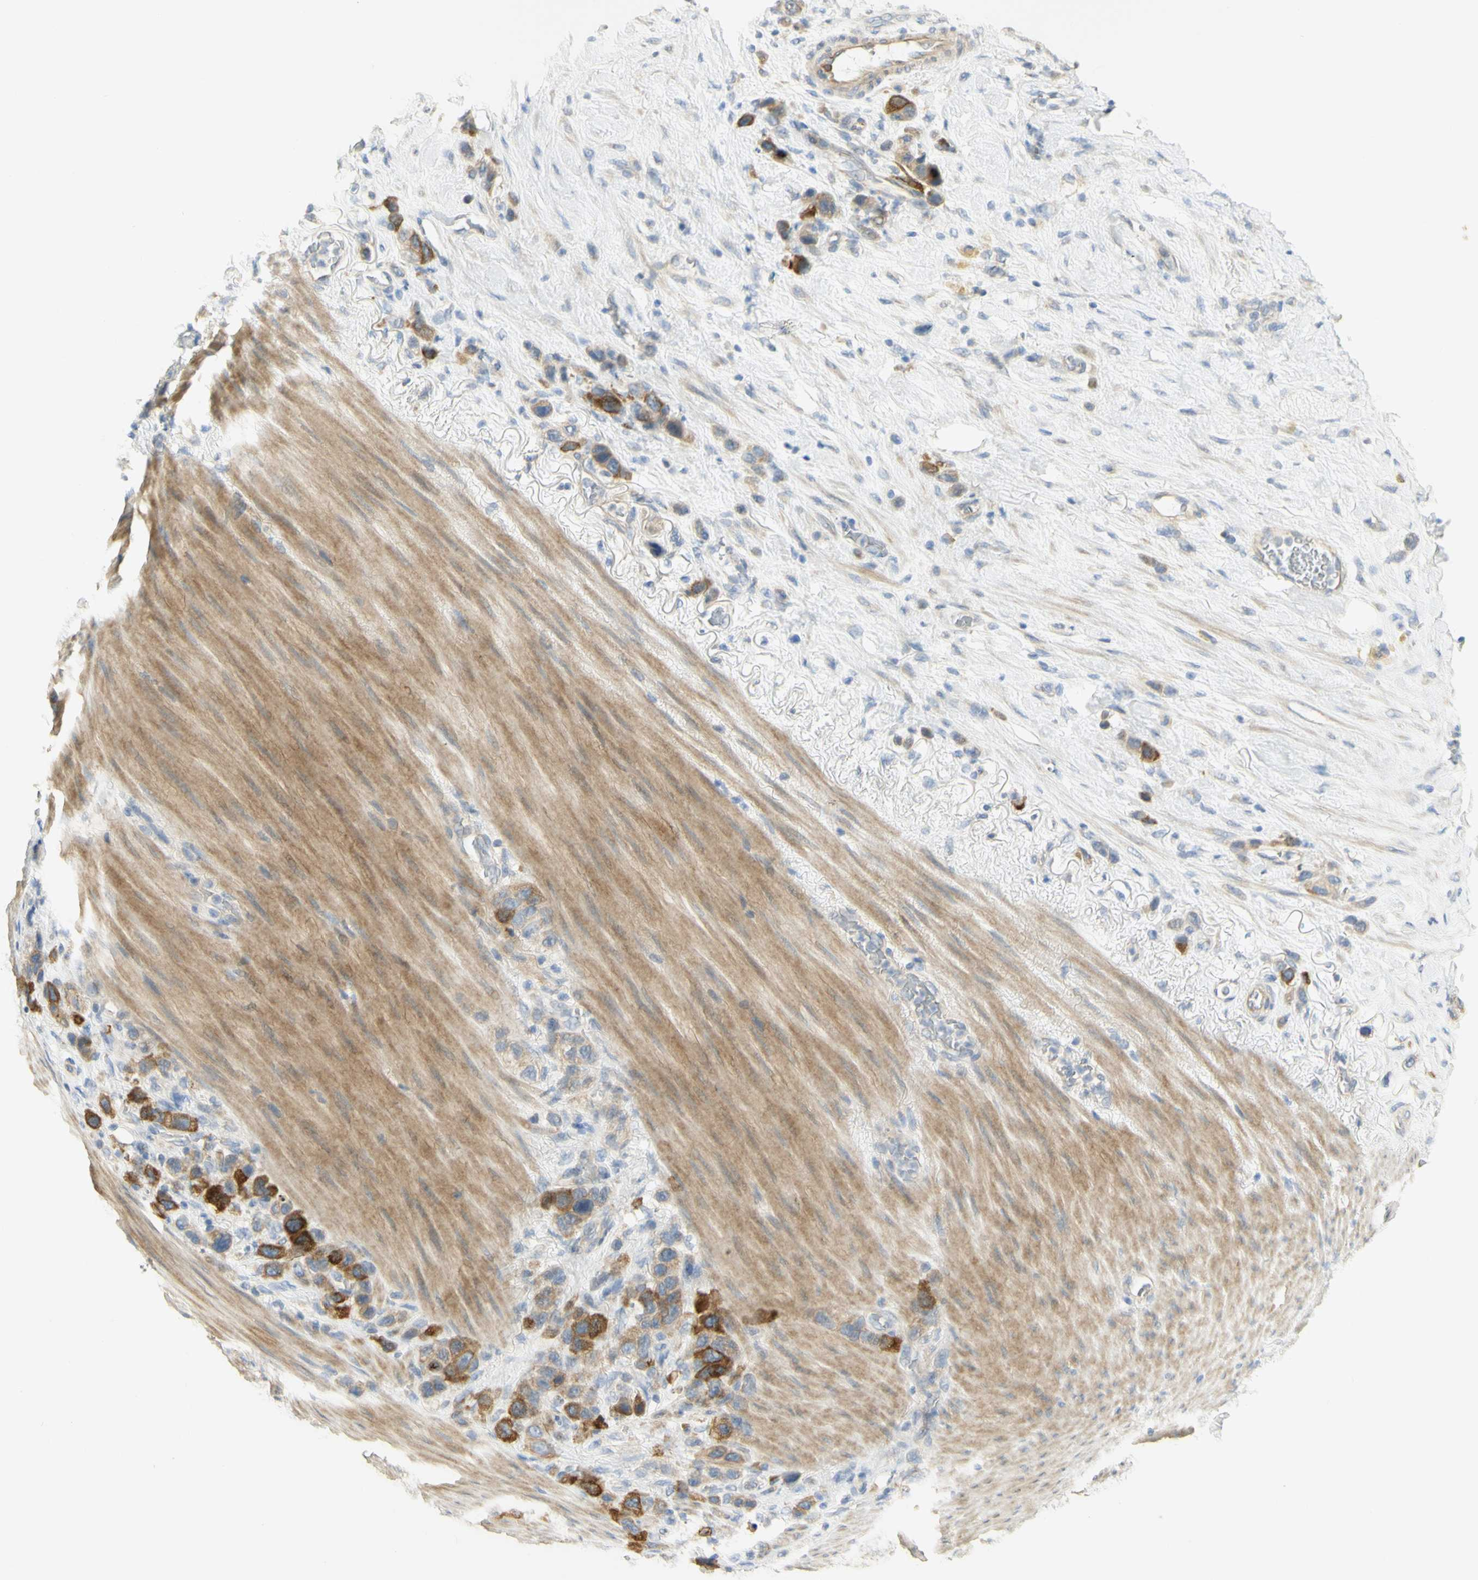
{"staining": {"intensity": "strong", "quantity": "25%-75%", "location": "cytoplasmic/membranous"}, "tissue": "stomach cancer", "cell_type": "Tumor cells", "image_type": "cancer", "snomed": [{"axis": "morphology", "description": "Adenocarcinoma, NOS"}, {"axis": "morphology", "description": "Adenocarcinoma, High grade"}, {"axis": "topography", "description": "Stomach, upper"}, {"axis": "topography", "description": "Stomach, lower"}], "caption": "A brown stain highlights strong cytoplasmic/membranous expression of a protein in human stomach cancer (high-grade adenocarcinoma) tumor cells.", "gene": "KIF11", "patient": {"sex": "female", "age": 65}}